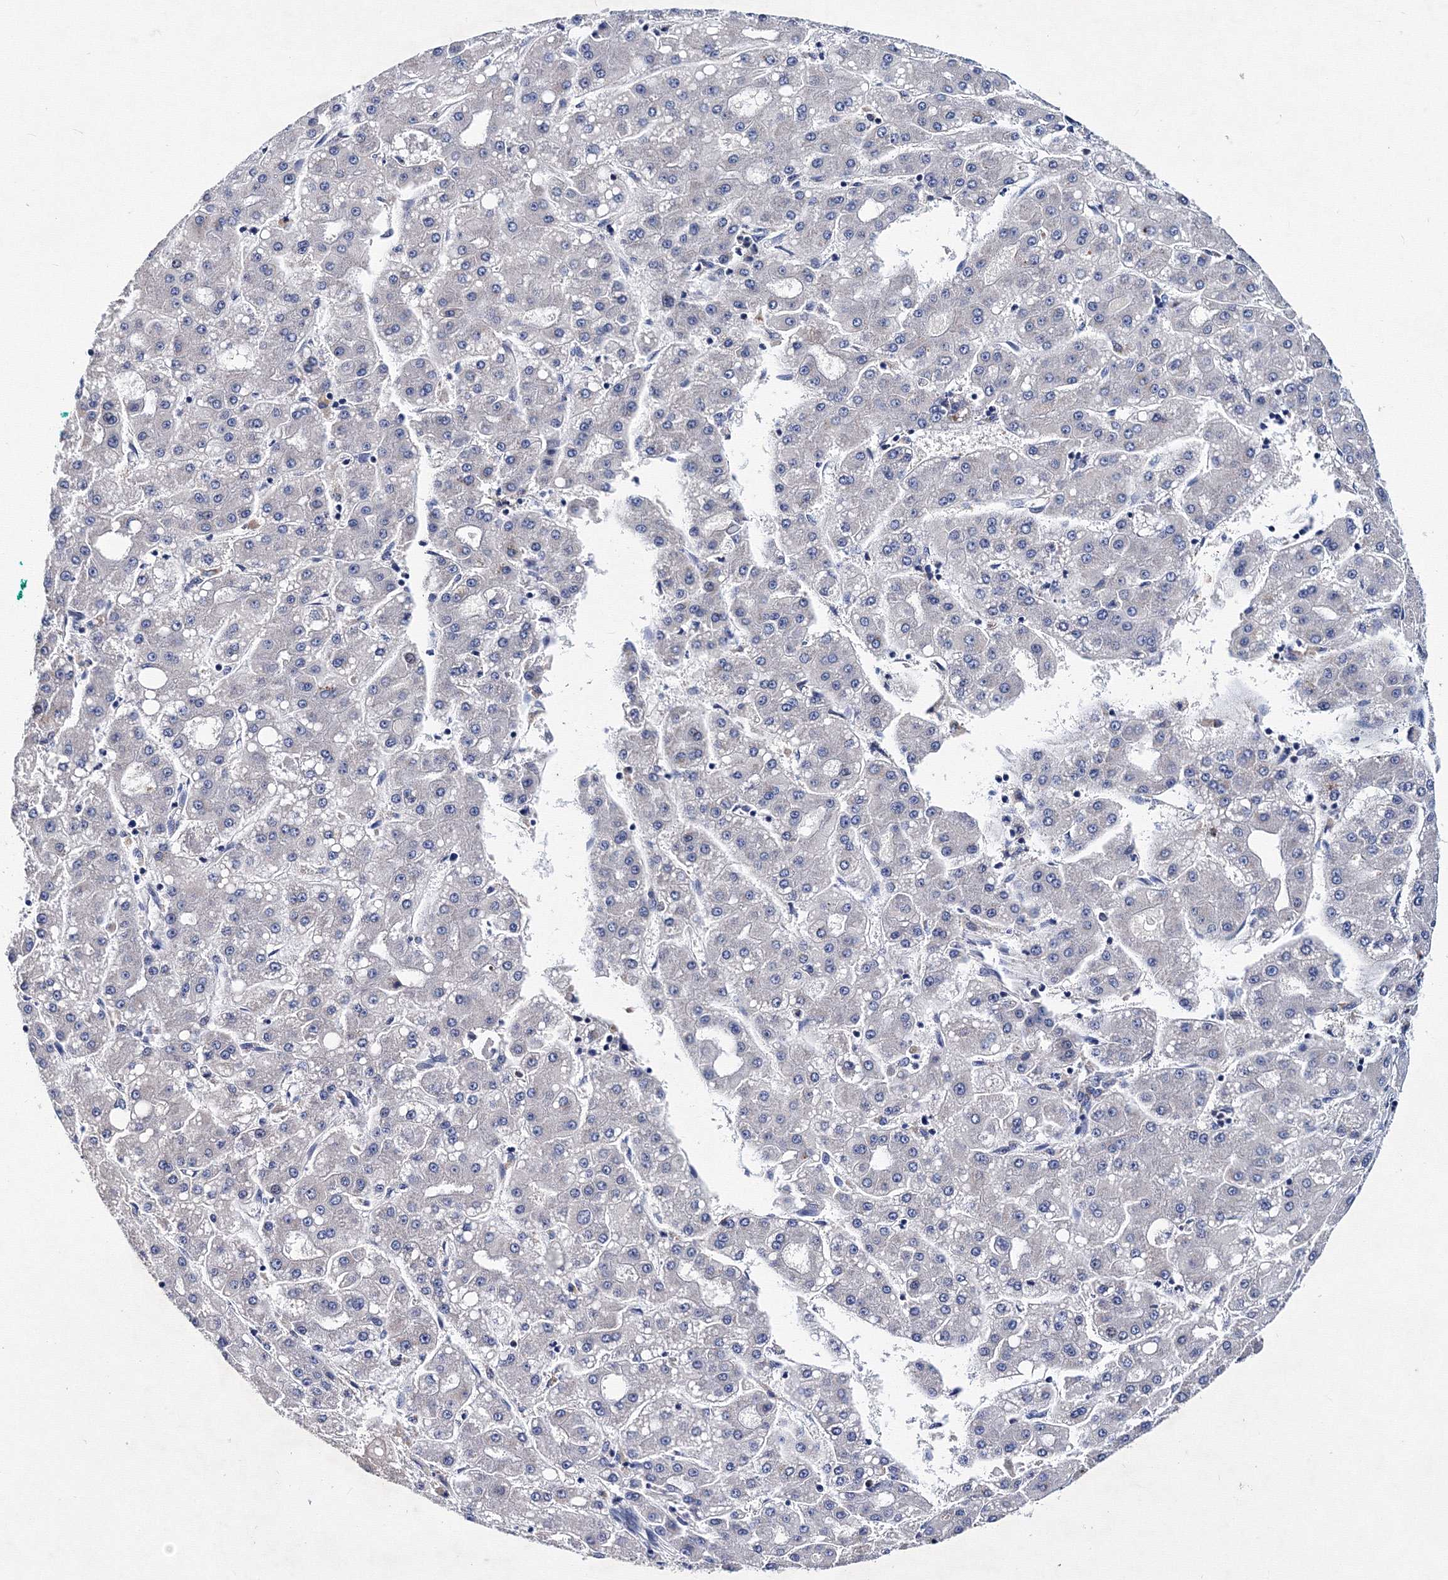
{"staining": {"intensity": "negative", "quantity": "none", "location": "none"}, "tissue": "liver cancer", "cell_type": "Tumor cells", "image_type": "cancer", "snomed": [{"axis": "morphology", "description": "Carcinoma, Hepatocellular, NOS"}, {"axis": "topography", "description": "Liver"}], "caption": "This photomicrograph is of liver cancer stained with immunohistochemistry to label a protein in brown with the nuclei are counter-stained blue. There is no positivity in tumor cells.", "gene": "TRPM2", "patient": {"sex": "male", "age": 65}}